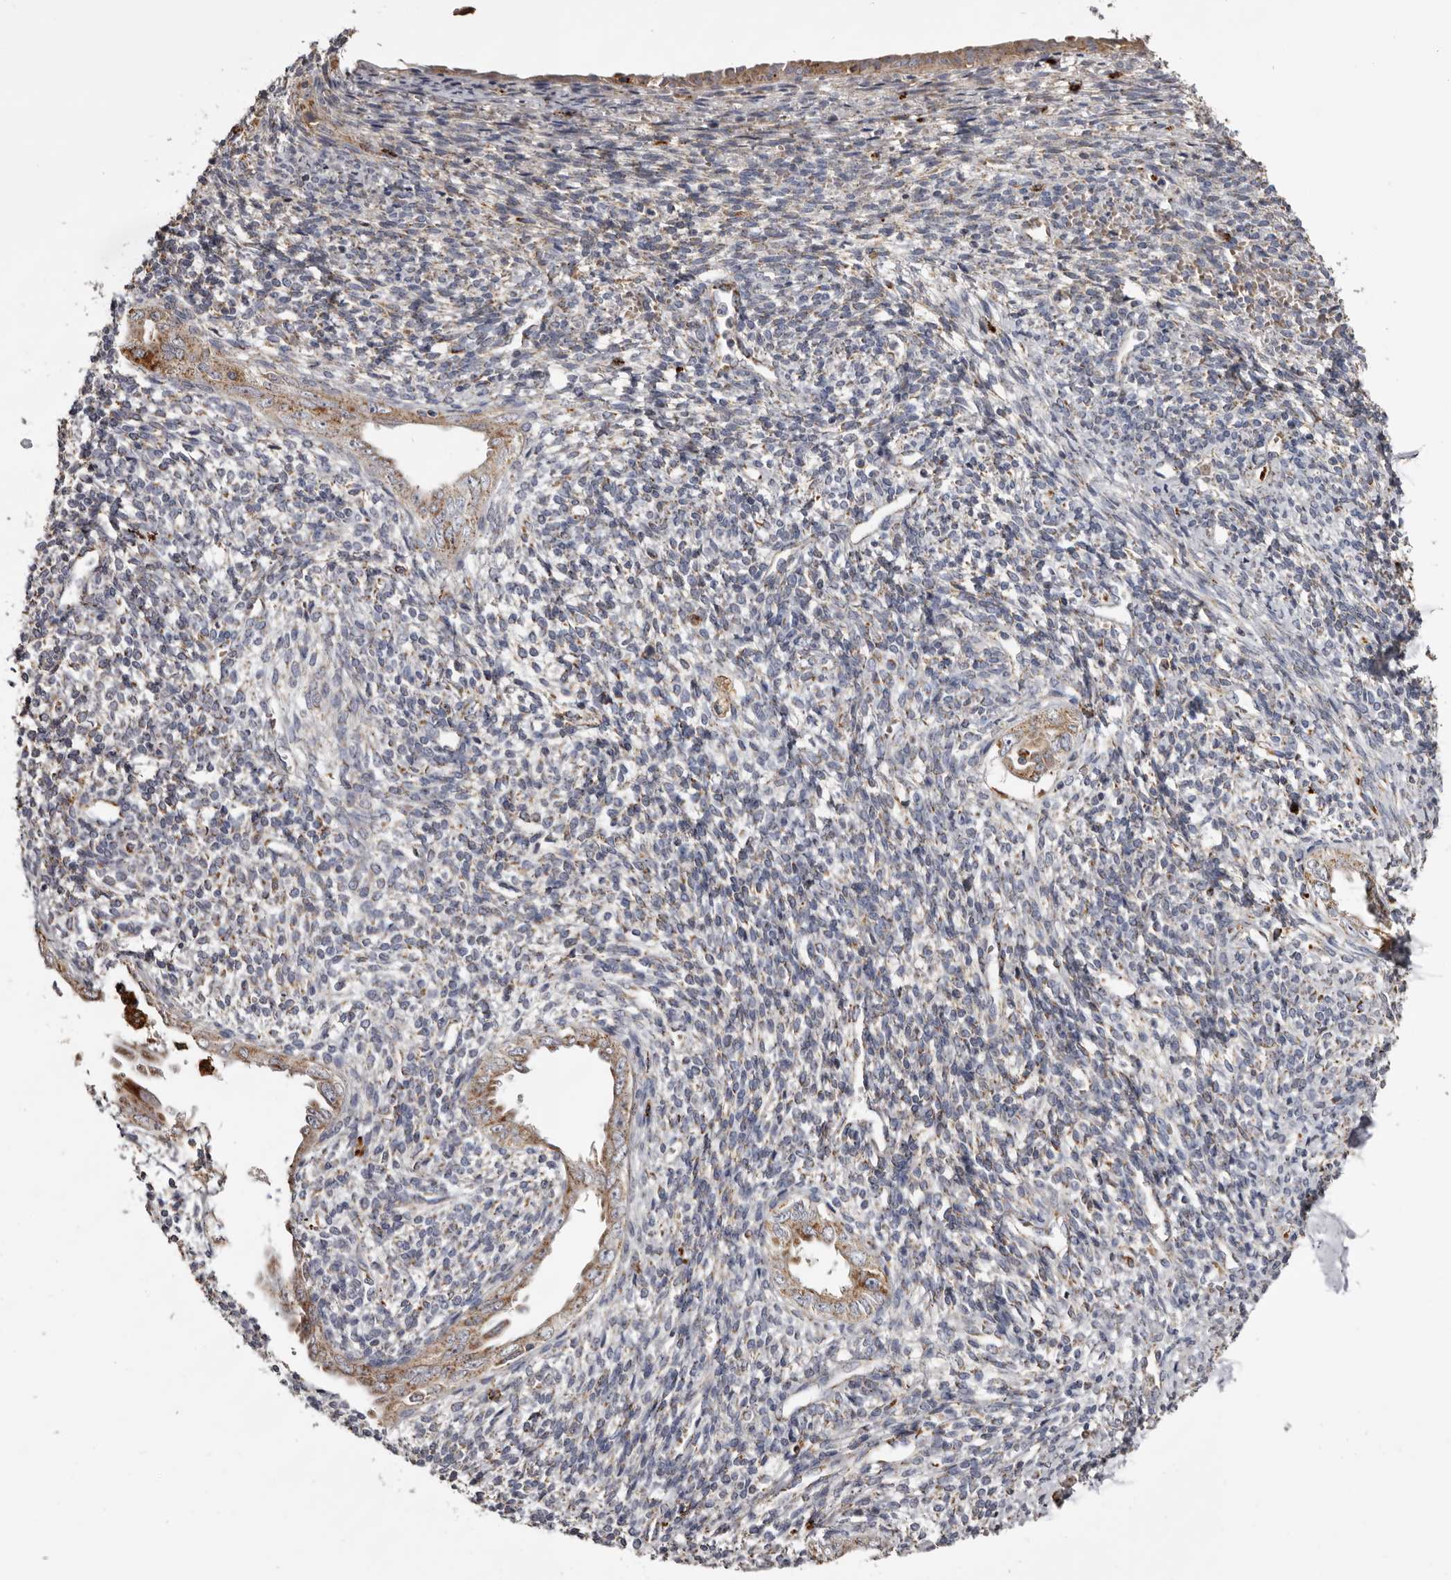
{"staining": {"intensity": "weak", "quantity": "<25%", "location": "cytoplasmic/membranous"}, "tissue": "endometrium", "cell_type": "Cells in endometrial stroma", "image_type": "normal", "snomed": [{"axis": "morphology", "description": "Normal tissue, NOS"}, {"axis": "topography", "description": "Endometrium"}], "caption": "Endometrium stained for a protein using immunohistochemistry (IHC) shows no expression cells in endometrial stroma.", "gene": "MECR", "patient": {"sex": "female", "age": 66}}